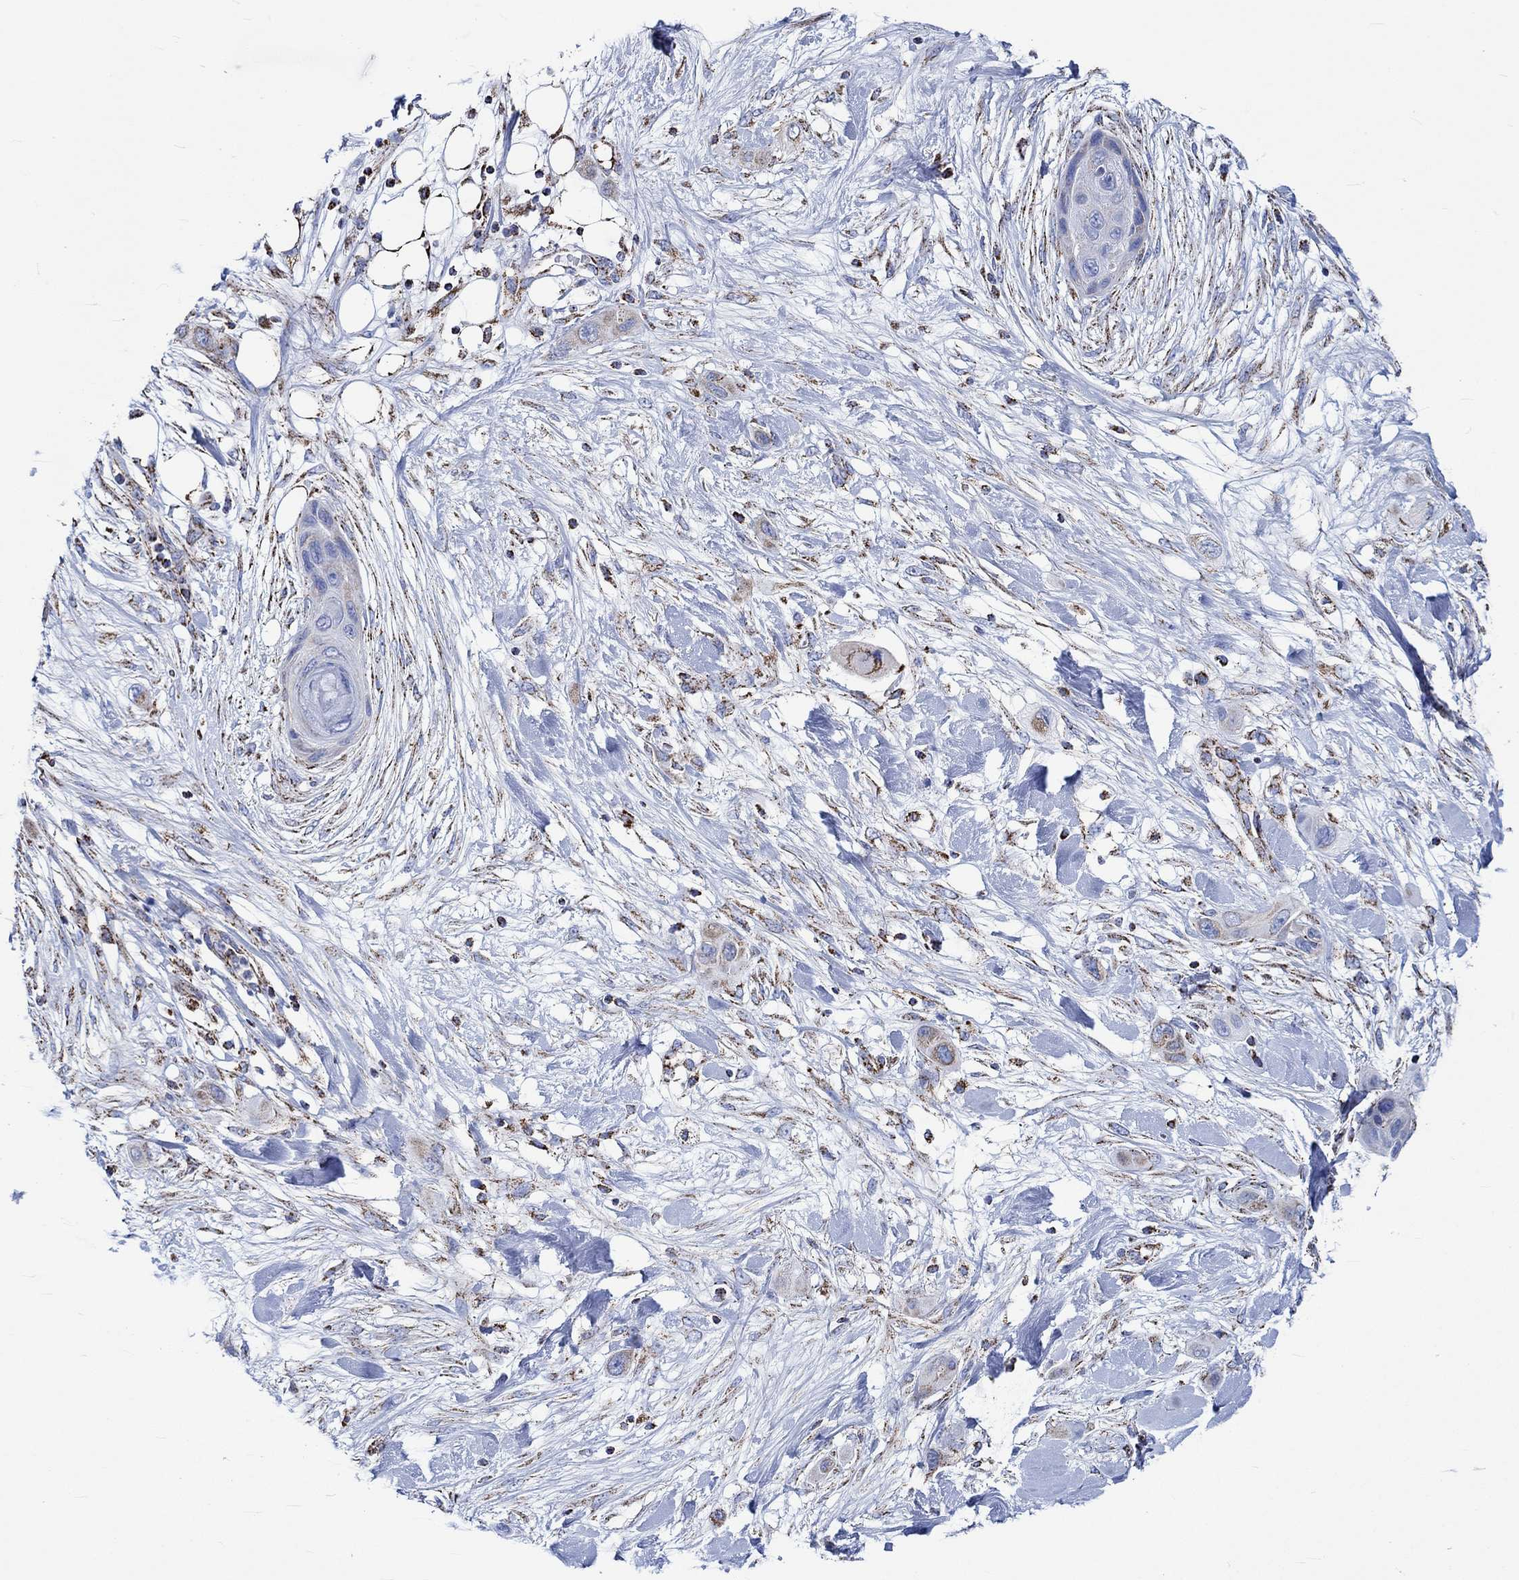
{"staining": {"intensity": "moderate", "quantity": "25%-75%", "location": "cytoplasmic/membranous"}, "tissue": "skin cancer", "cell_type": "Tumor cells", "image_type": "cancer", "snomed": [{"axis": "morphology", "description": "Squamous cell carcinoma, NOS"}, {"axis": "topography", "description": "Skin"}], "caption": "About 25%-75% of tumor cells in human squamous cell carcinoma (skin) exhibit moderate cytoplasmic/membranous protein positivity as visualized by brown immunohistochemical staining.", "gene": "RCE1", "patient": {"sex": "male", "age": 79}}